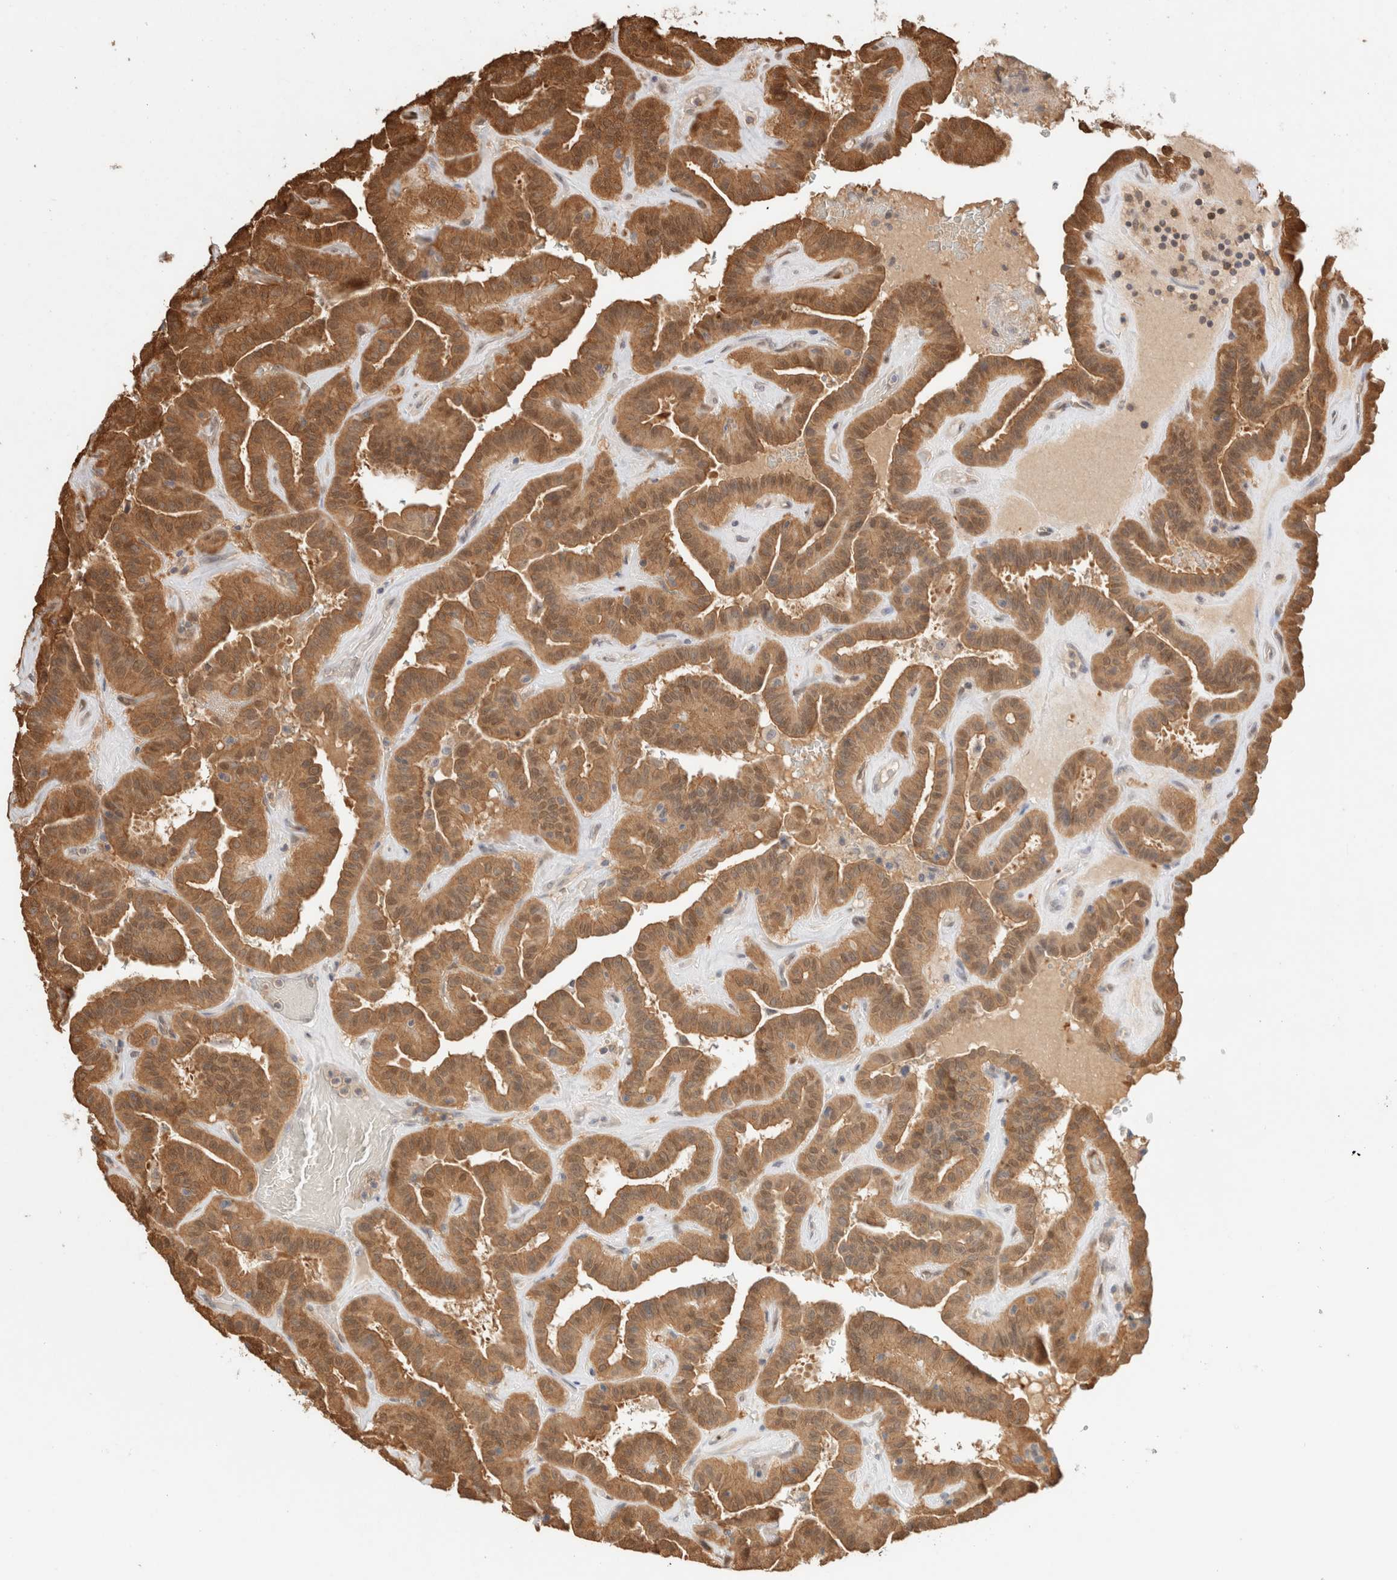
{"staining": {"intensity": "moderate", "quantity": ">75%", "location": "cytoplasmic/membranous,nuclear"}, "tissue": "thyroid cancer", "cell_type": "Tumor cells", "image_type": "cancer", "snomed": [{"axis": "morphology", "description": "Papillary adenocarcinoma, NOS"}, {"axis": "topography", "description": "Thyroid gland"}], "caption": "Moderate cytoplasmic/membranous and nuclear positivity is identified in about >75% of tumor cells in thyroid papillary adenocarcinoma. (Brightfield microscopy of DAB IHC at high magnification).", "gene": "CA13", "patient": {"sex": "male", "age": 77}}